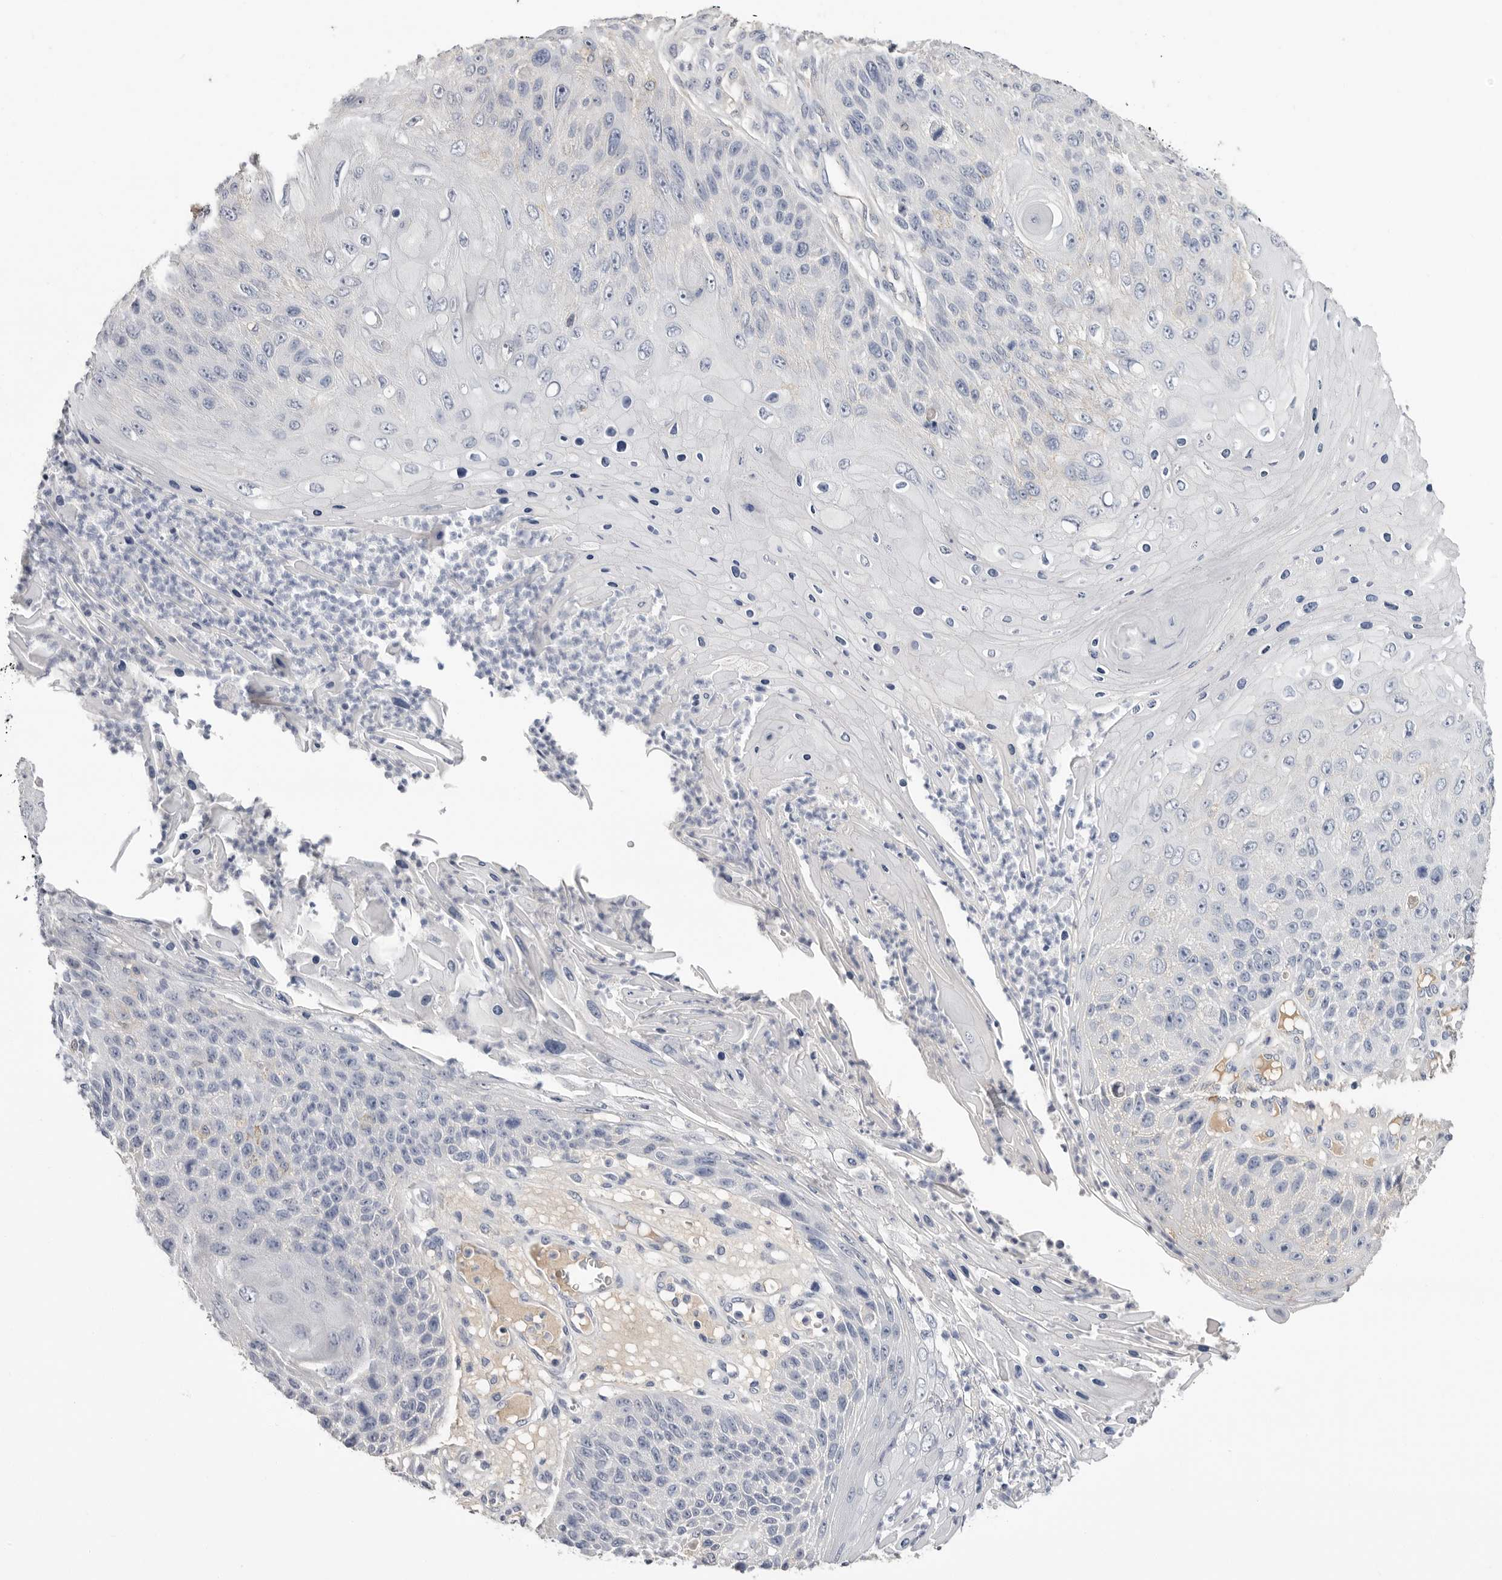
{"staining": {"intensity": "negative", "quantity": "none", "location": "none"}, "tissue": "skin cancer", "cell_type": "Tumor cells", "image_type": "cancer", "snomed": [{"axis": "morphology", "description": "Squamous cell carcinoma, NOS"}, {"axis": "topography", "description": "Skin"}], "caption": "Tumor cells are negative for protein expression in human skin squamous cell carcinoma.", "gene": "APOA2", "patient": {"sex": "female", "age": 88}}